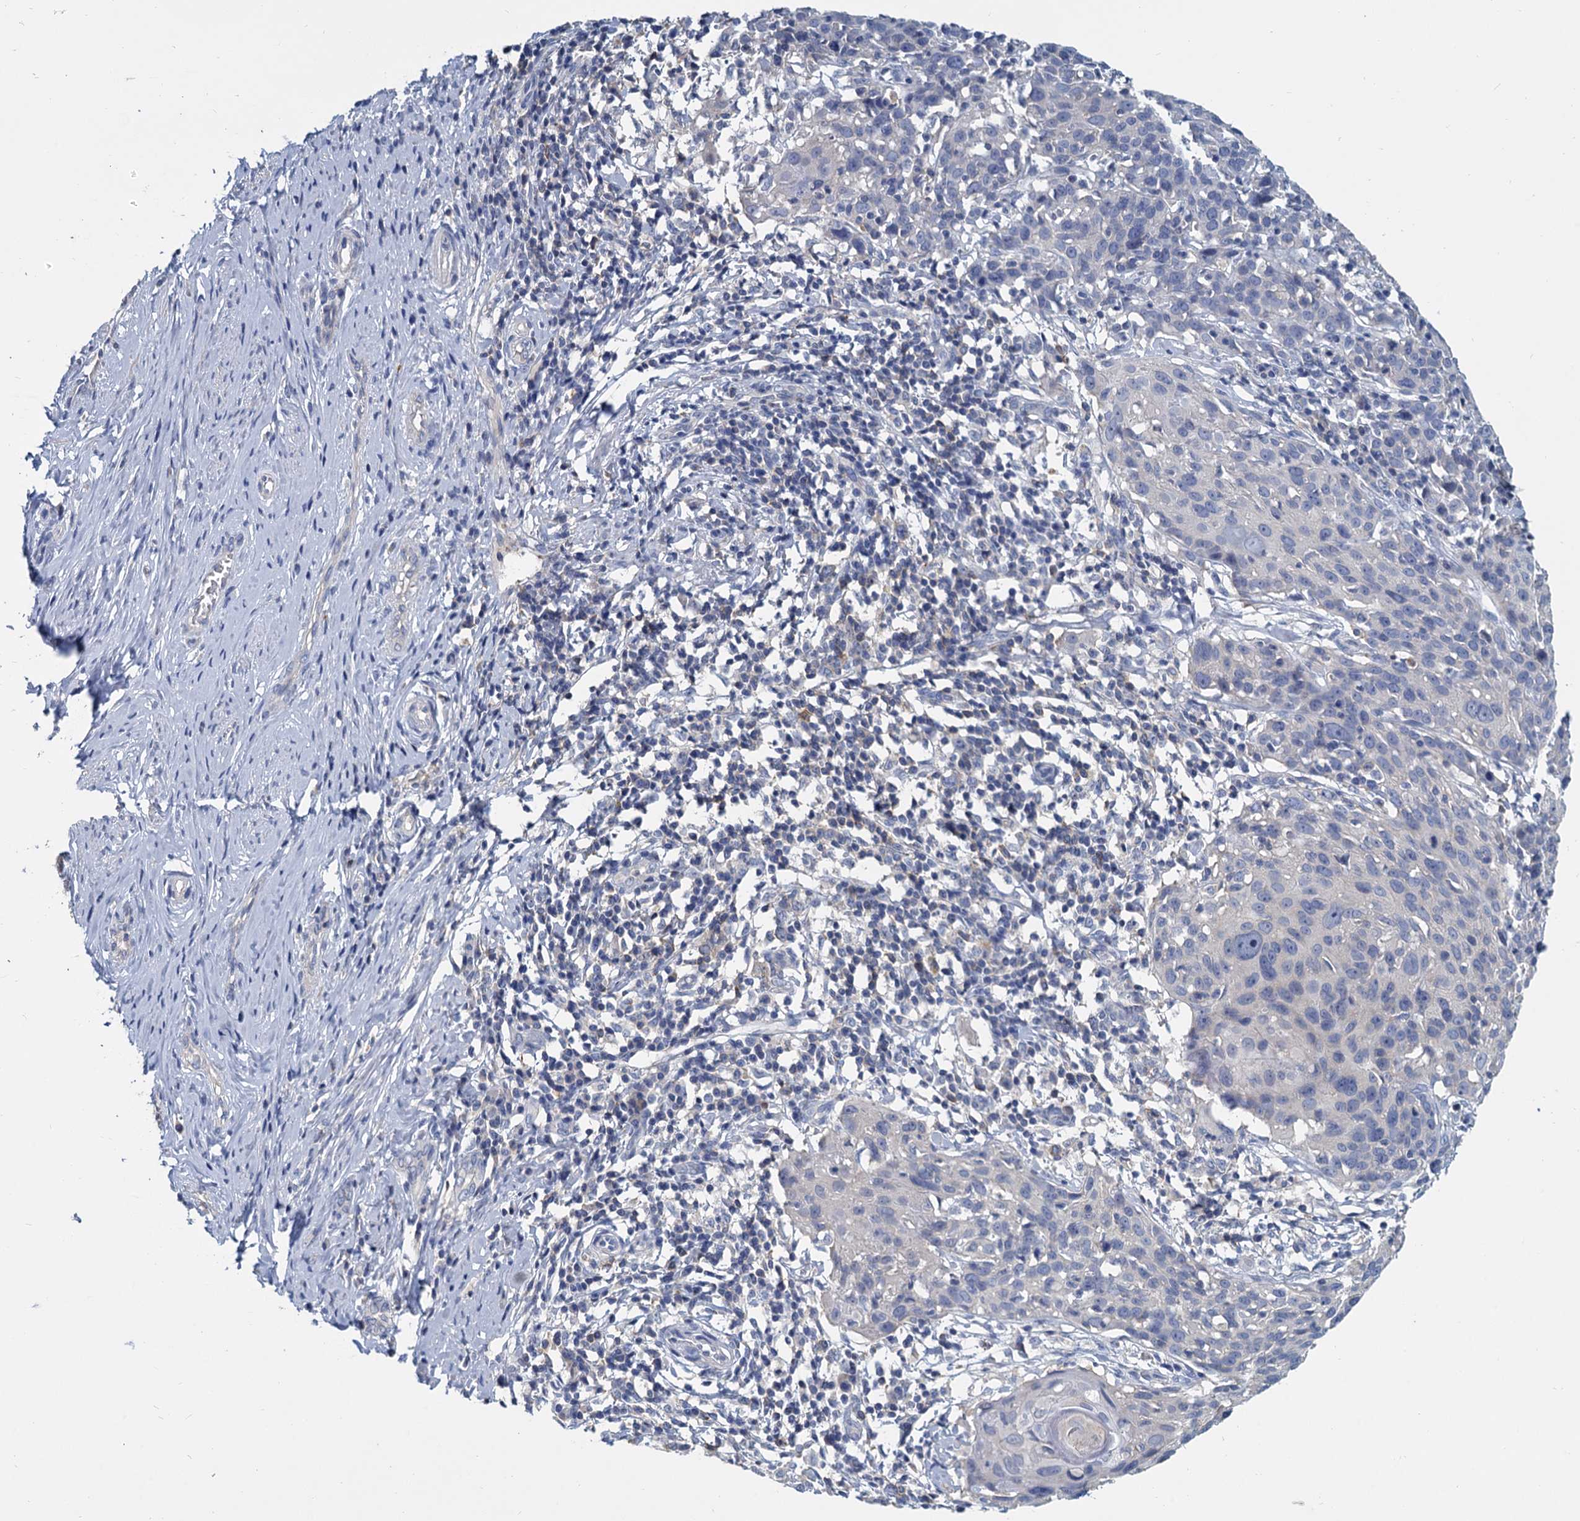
{"staining": {"intensity": "negative", "quantity": "none", "location": "none"}, "tissue": "cervical cancer", "cell_type": "Tumor cells", "image_type": "cancer", "snomed": [{"axis": "morphology", "description": "Squamous cell carcinoma, NOS"}, {"axis": "topography", "description": "Cervix"}], "caption": "Immunohistochemical staining of squamous cell carcinoma (cervical) displays no significant expression in tumor cells.", "gene": "ACSM3", "patient": {"sex": "female", "age": 50}}